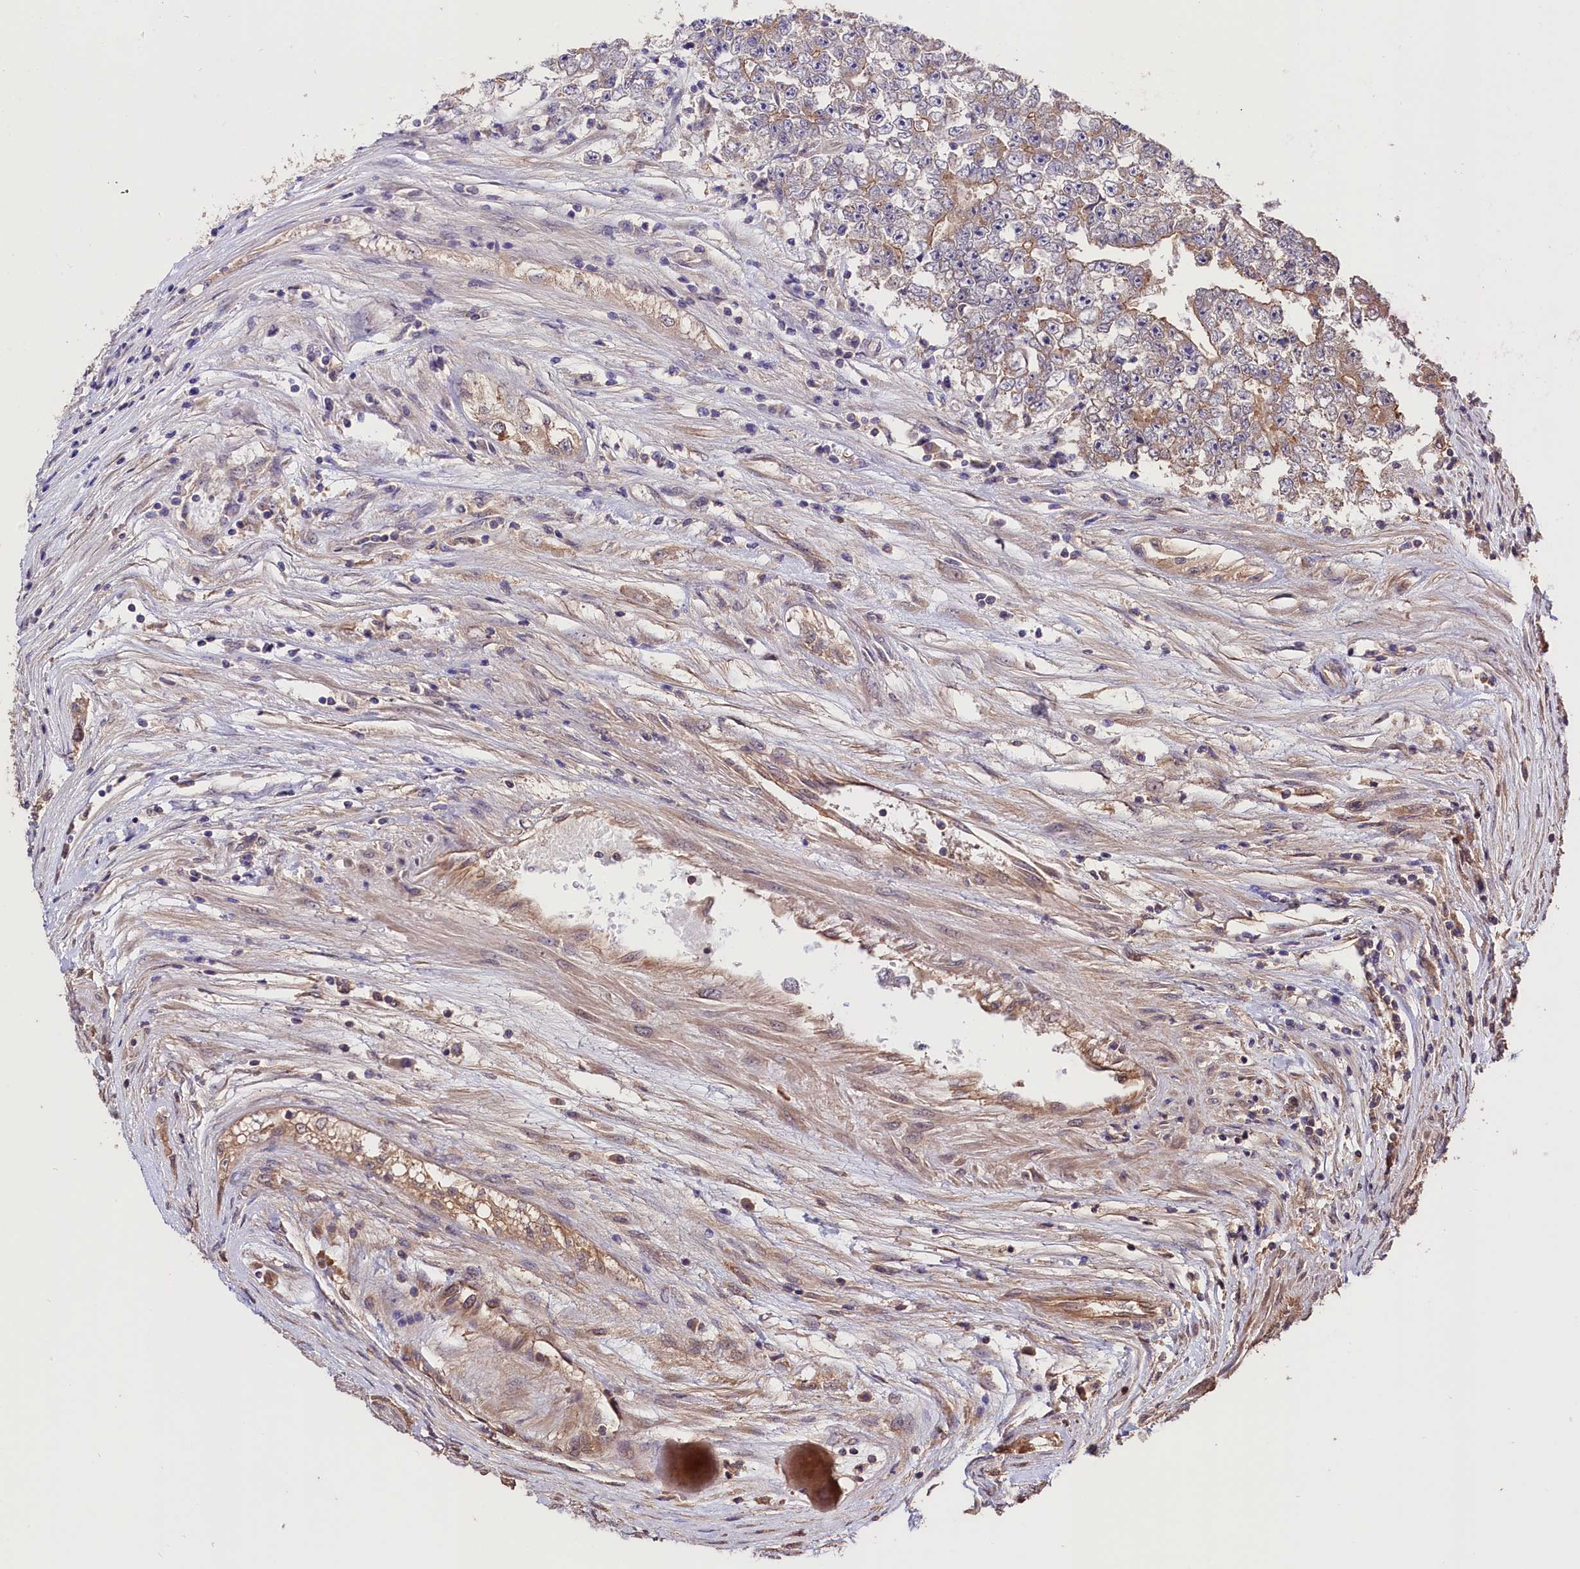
{"staining": {"intensity": "weak", "quantity": "25%-75%", "location": "cytoplasmic/membranous"}, "tissue": "testis cancer", "cell_type": "Tumor cells", "image_type": "cancer", "snomed": [{"axis": "morphology", "description": "Carcinoma, Embryonal, NOS"}, {"axis": "topography", "description": "Testis"}], "caption": "Immunohistochemical staining of testis cancer (embryonal carcinoma) displays low levels of weak cytoplasmic/membranous staining in about 25%-75% of tumor cells. (Brightfield microscopy of DAB IHC at high magnification).", "gene": "CES3", "patient": {"sex": "male", "age": 25}}